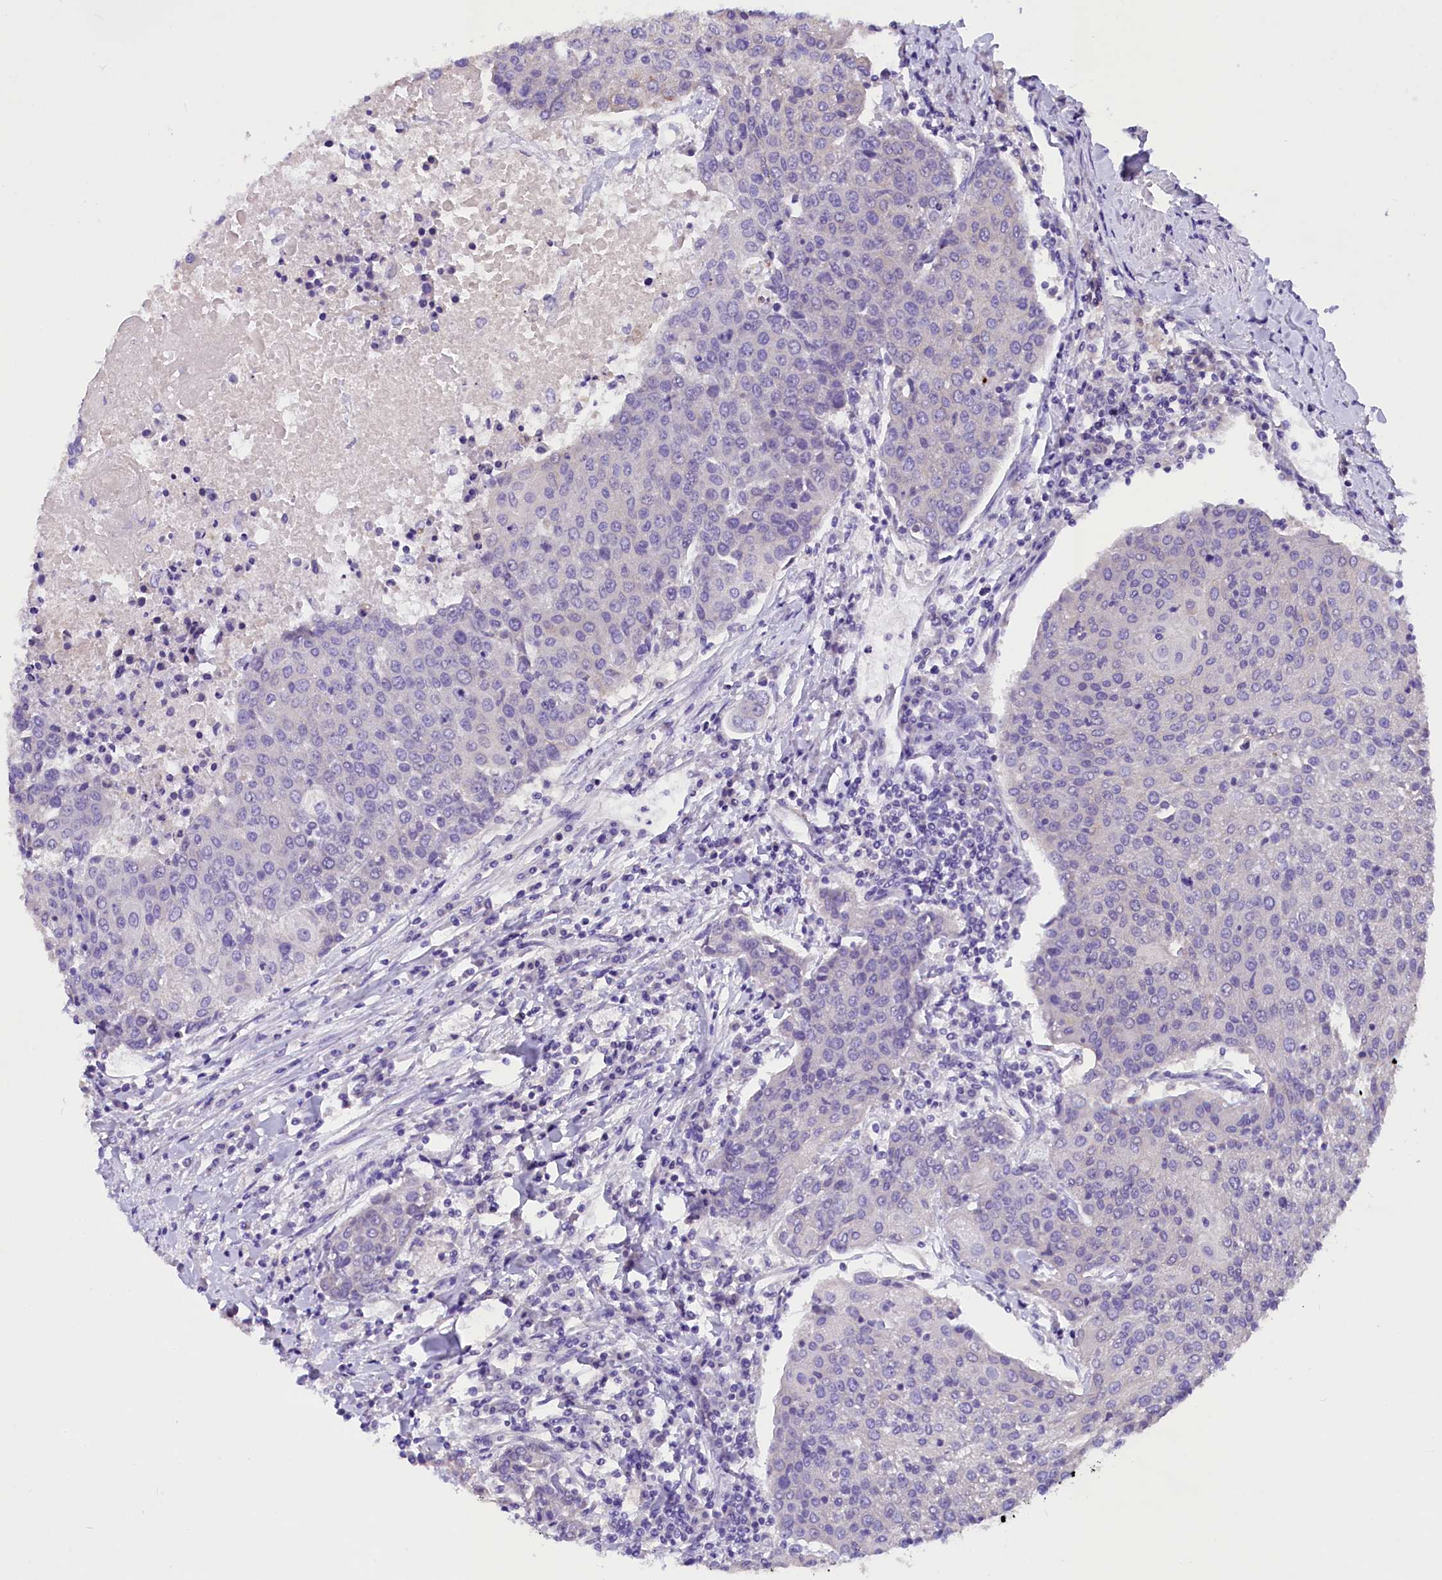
{"staining": {"intensity": "negative", "quantity": "none", "location": "none"}, "tissue": "urothelial cancer", "cell_type": "Tumor cells", "image_type": "cancer", "snomed": [{"axis": "morphology", "description": "Urothelial carcinoma, High grade"}, {"axis": "topography", "description": "Urinary bladder"}], "caption": "Immunohistochemical staining of urothelial carcinoma (high-grade) displays no significant expression in tumor cells. Brightfield microscopy of immunohistochemistry (IHC) stained with DAB (3,3'-diaminobenzidine) (brown) and hematoxylin (blue), captured at high magnification.", "gene": "AP3B2", "patient": {"sex": "female", "age": 85}}